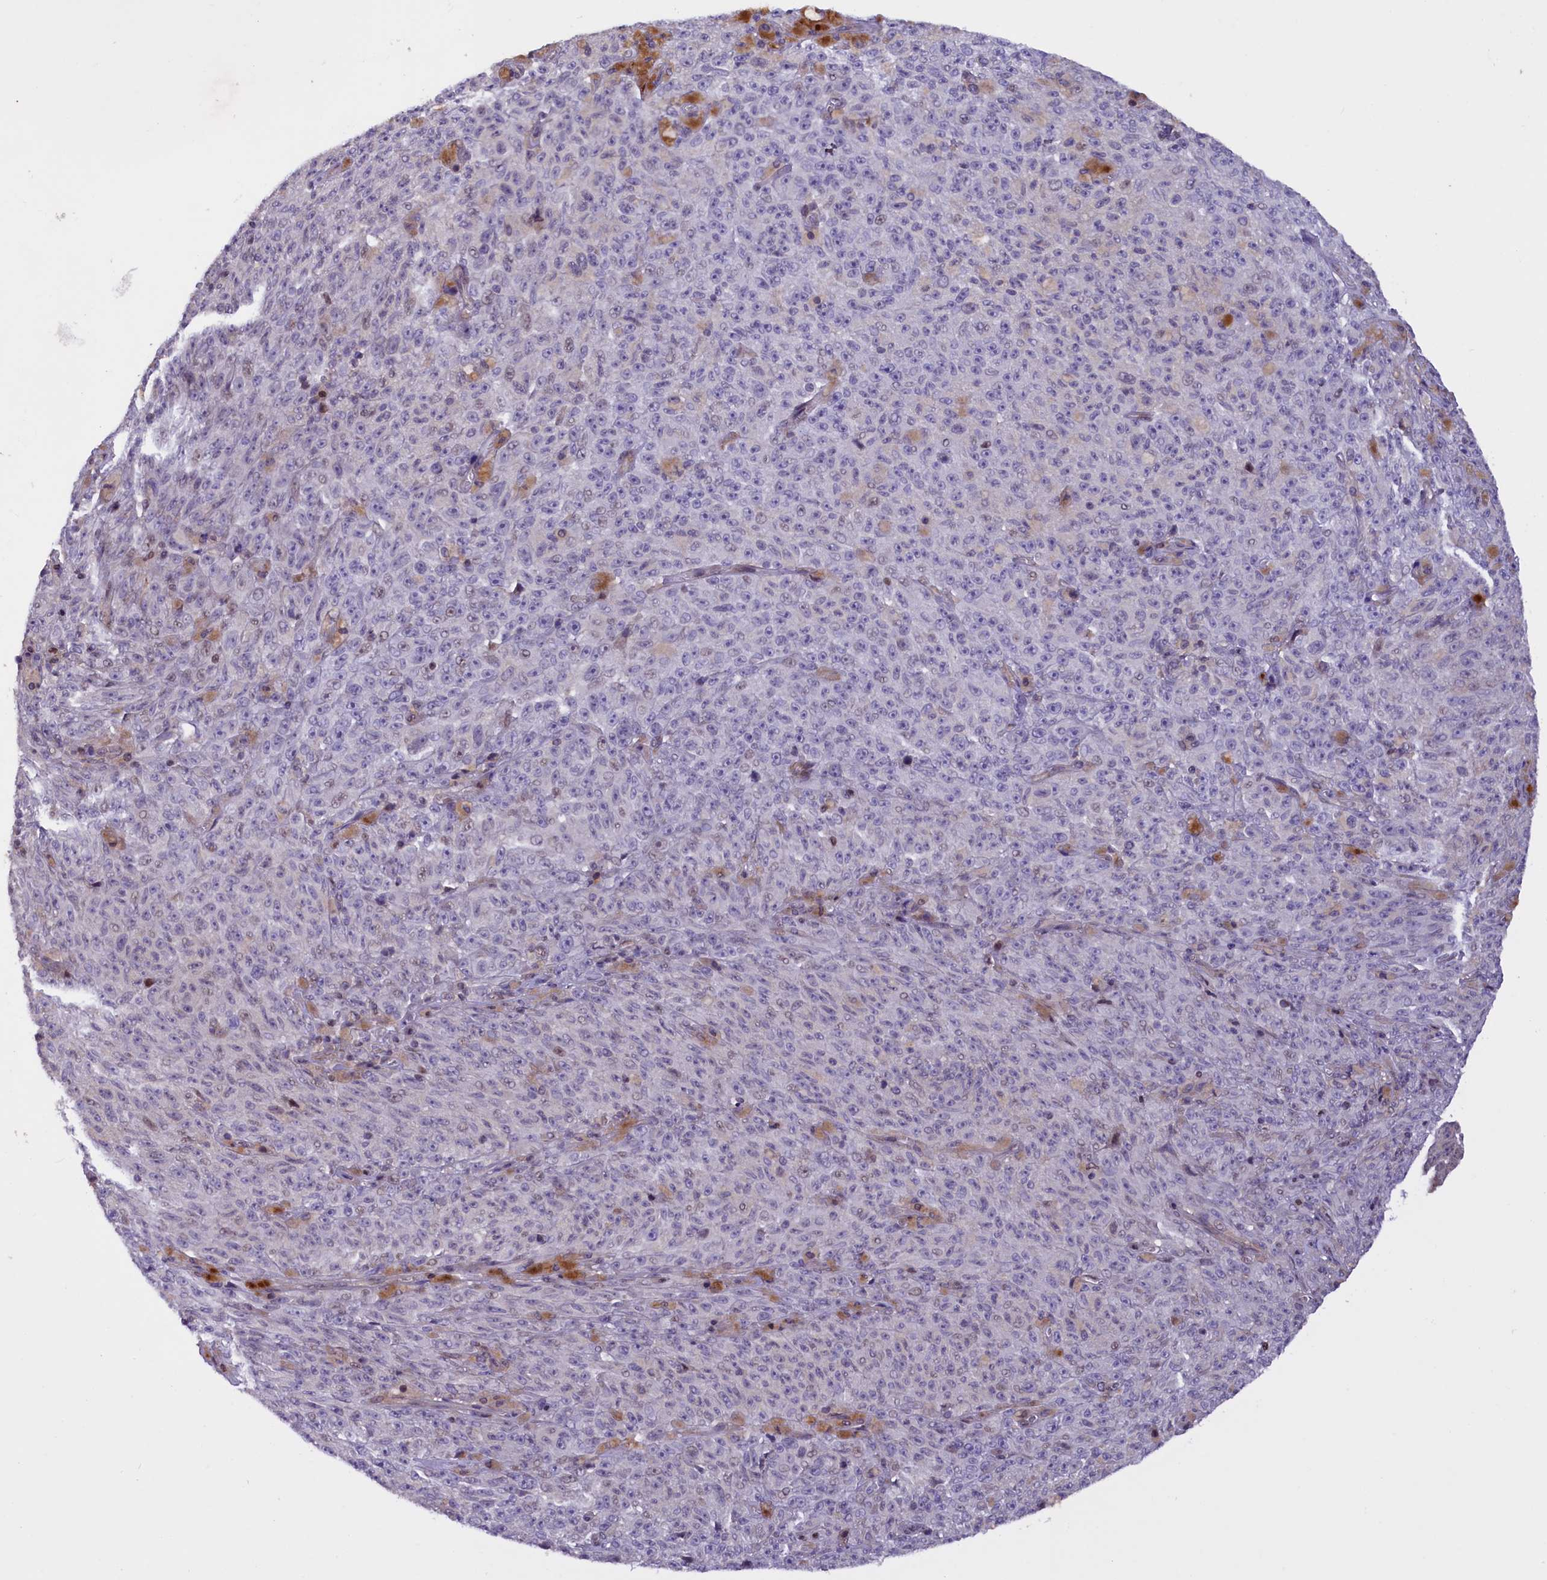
{"staining": {"intensity": "negative", "quantity": "none", "location": "none"}, "tissue": "melanoma", "cell_type": "Tumor cells", "image_type": "cancer", "snomed": [{"axis": "morphology", "description": "Malignant melanoma, NOS"}, {"axis": "topography", "description": "Skin"}], "caption": "DAB immunohistochemical staining of human melanoma shows no significant staining in tumor cells.", "gene": "MAN2C1", "patient": {"sex": "female", "age": 82}}